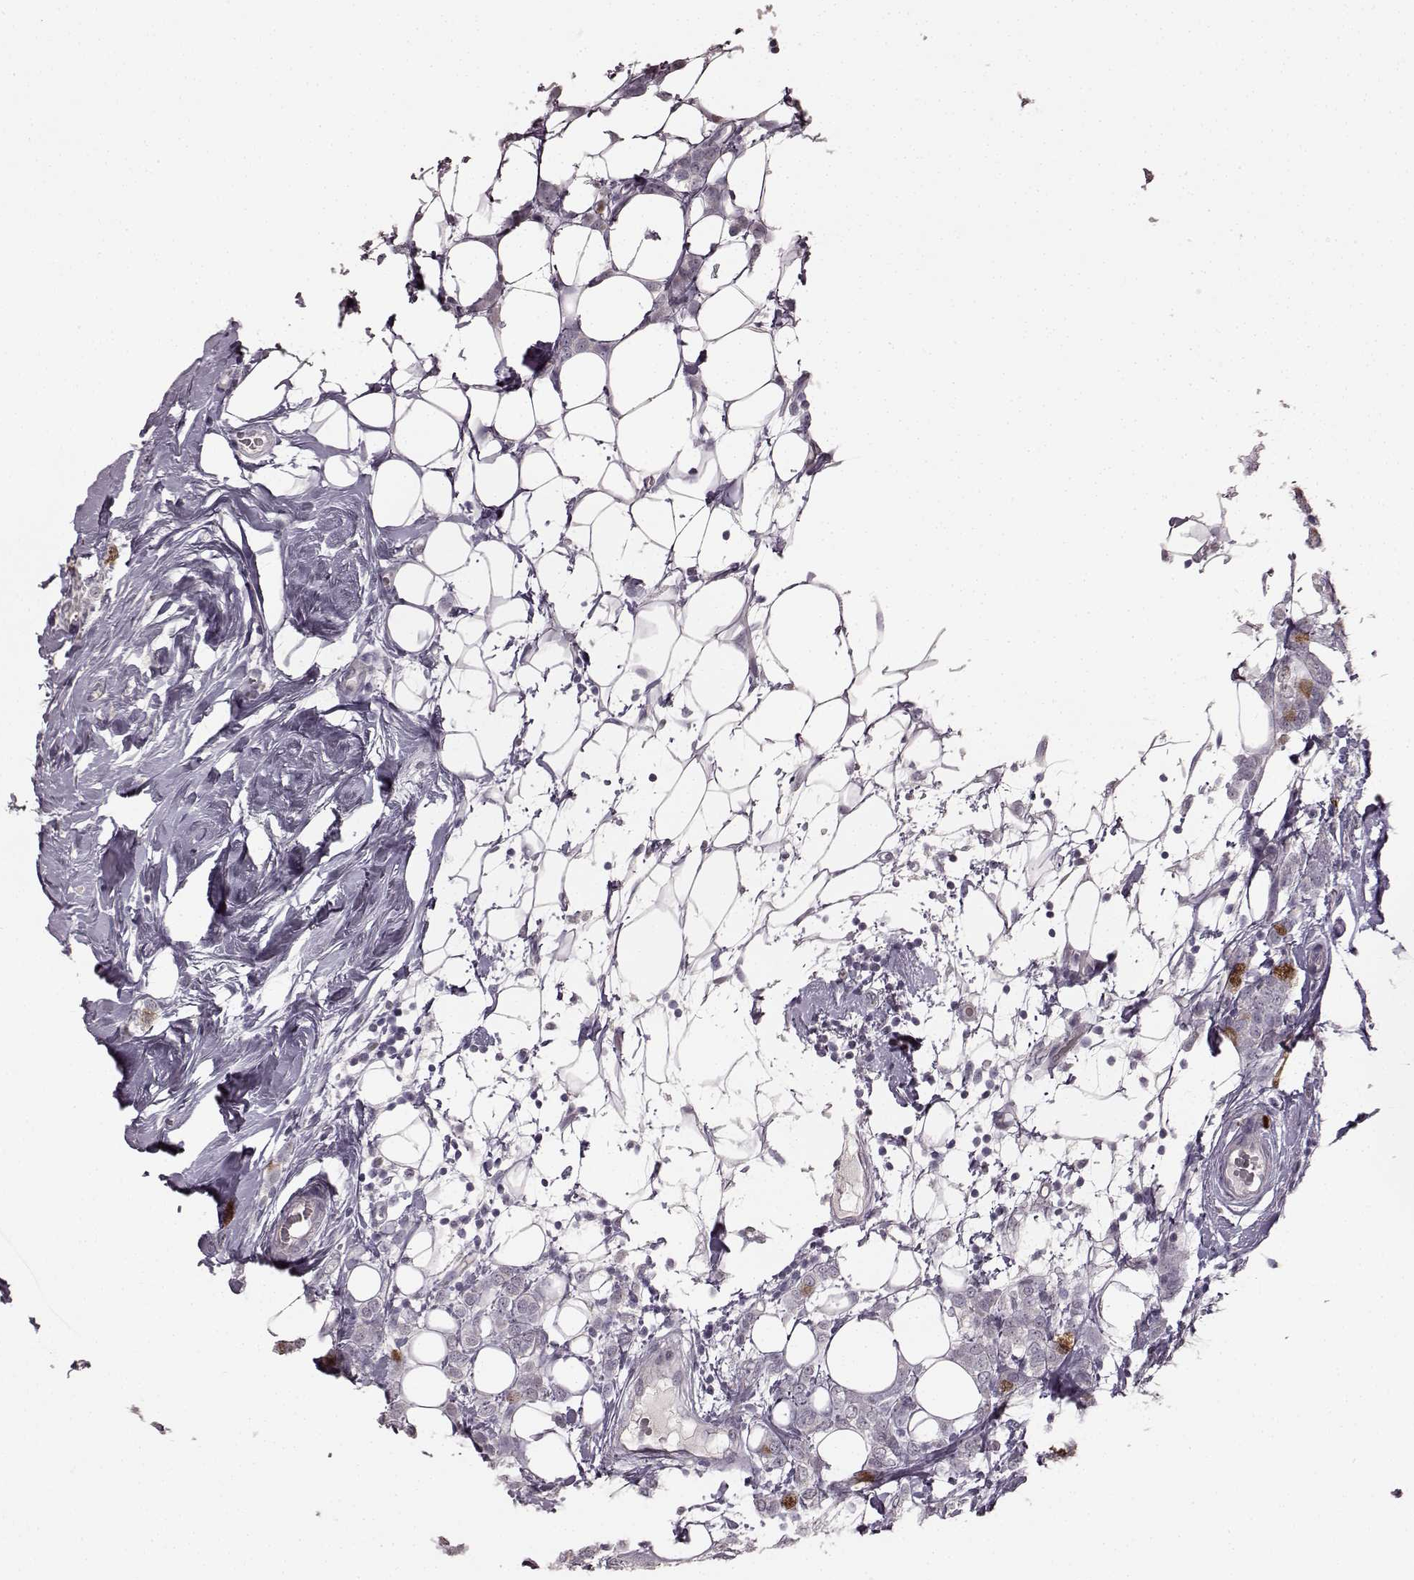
{"staining": {"intensity": "strong", "quantity": "<25%", "location": "nuclear"}, "tissue": "breast cancer", "cell_type": "Tumor cells", "image_type": "cancer", "snomed": [{"axis": "morphology", "description": "Lobular carcinoma"}, {"axis": "topography", "description": "Breast"}], "caption": "IHC (DAB (3,3'-diaminobenzidine)) staining of human breast cancer (lobular carcinoma) demonstrates strong nuclear protein positivity in approximately <25% of tumor cells.", "gene": "CCNA2", "patient": {"sex": "female", "age": 49}}